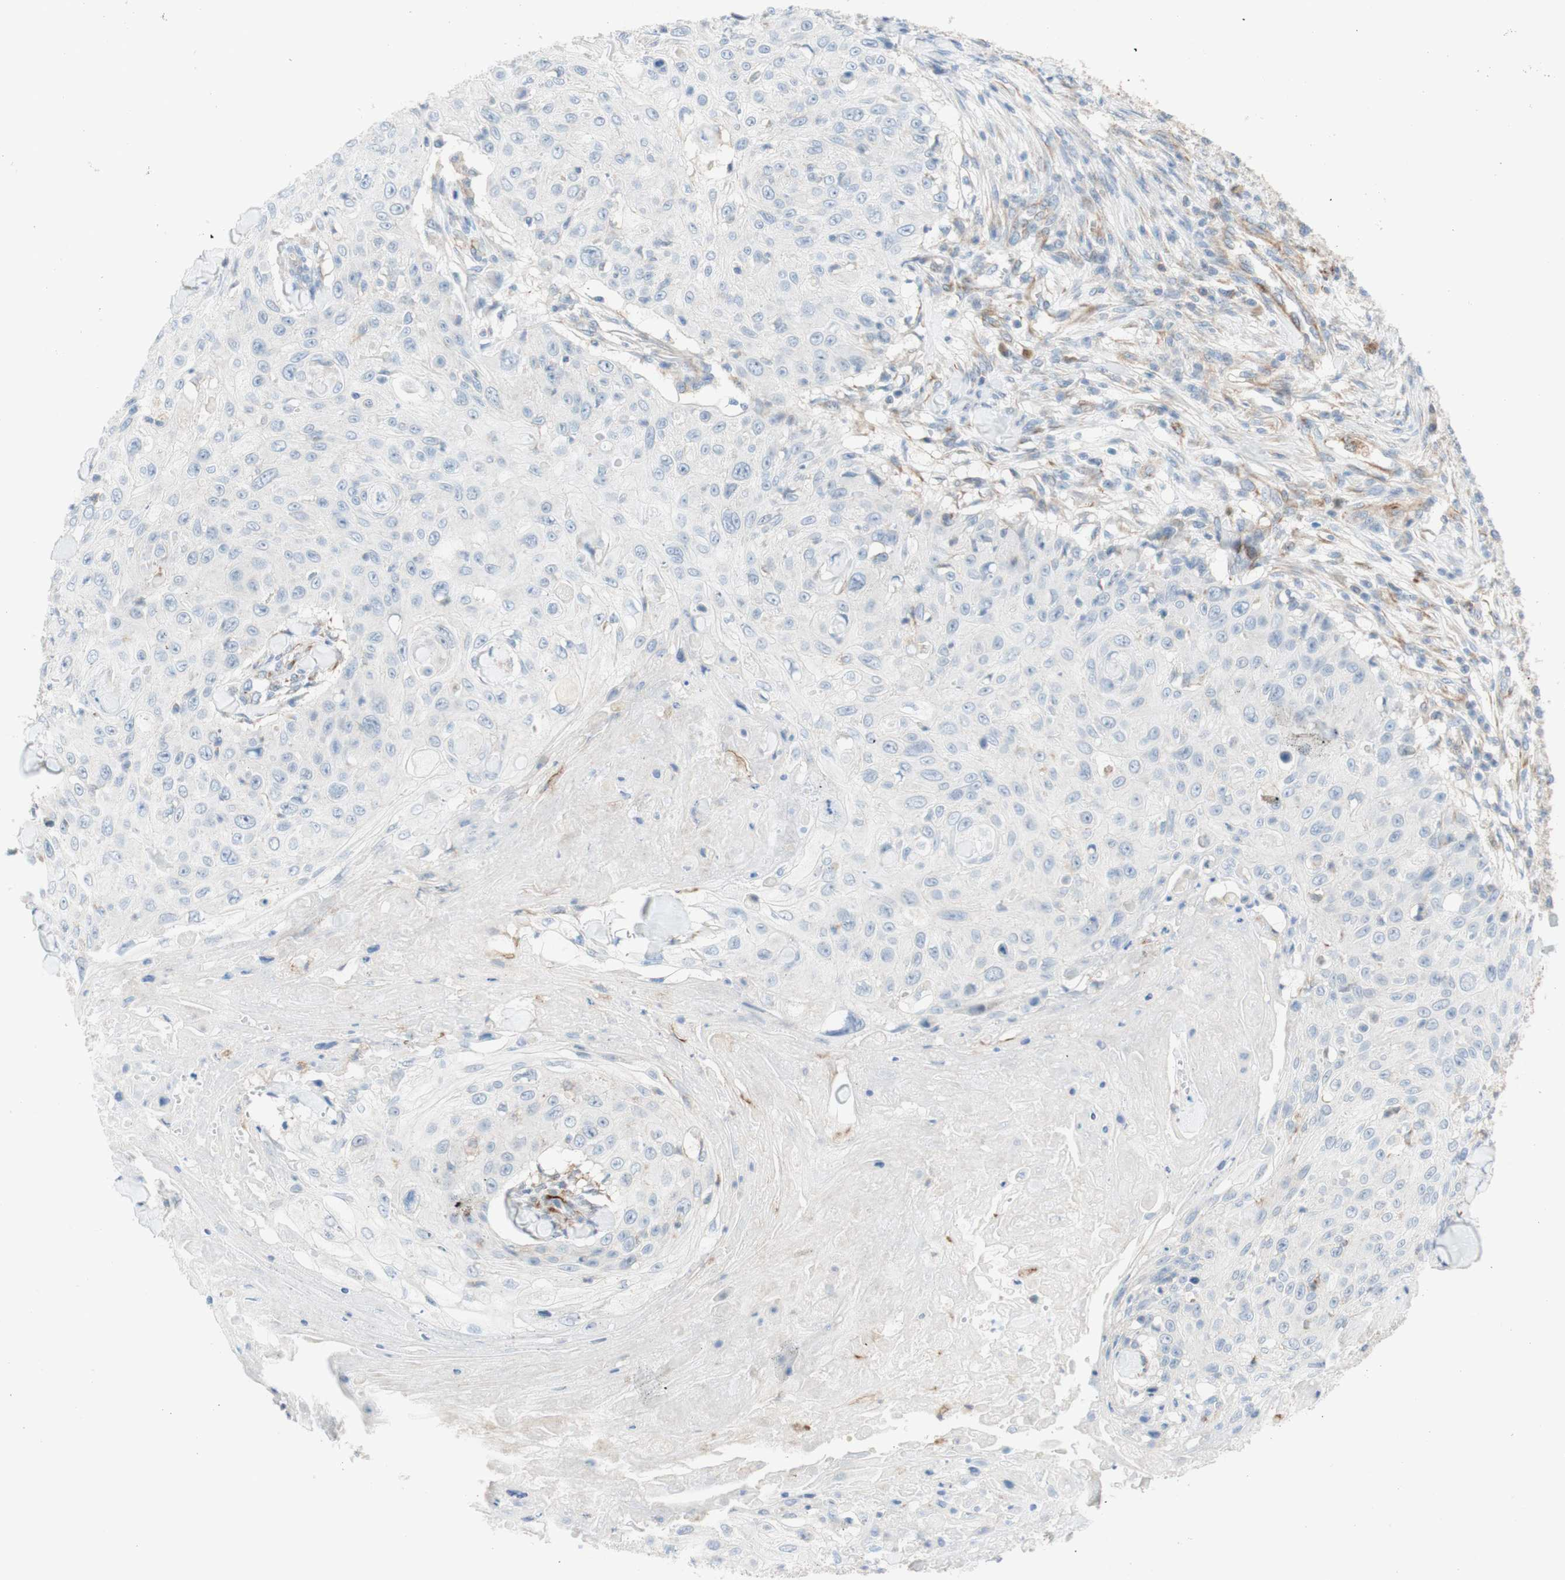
{"staining": {"intensity": "negative", "quantity": "none", "location": "none"}, "tissue": "skin cancer", "cell_type": "Tumor cells", "image_type": "cancer", "snomed": [{"axis": "morphology", "description": "Squamous cell carcinoma, NOS"}, {"axis": "topography", "description": "Skin"}], "caption": "An image of human squamous cell carcinoma (skin) is negative for staining in tumor cells. The staining is performed using DAB brown chromogen with nuclei counter-stained in using hematoxylin.", "gene": "POU2AF1", "patient": {"sex": "male", "age": 86}}